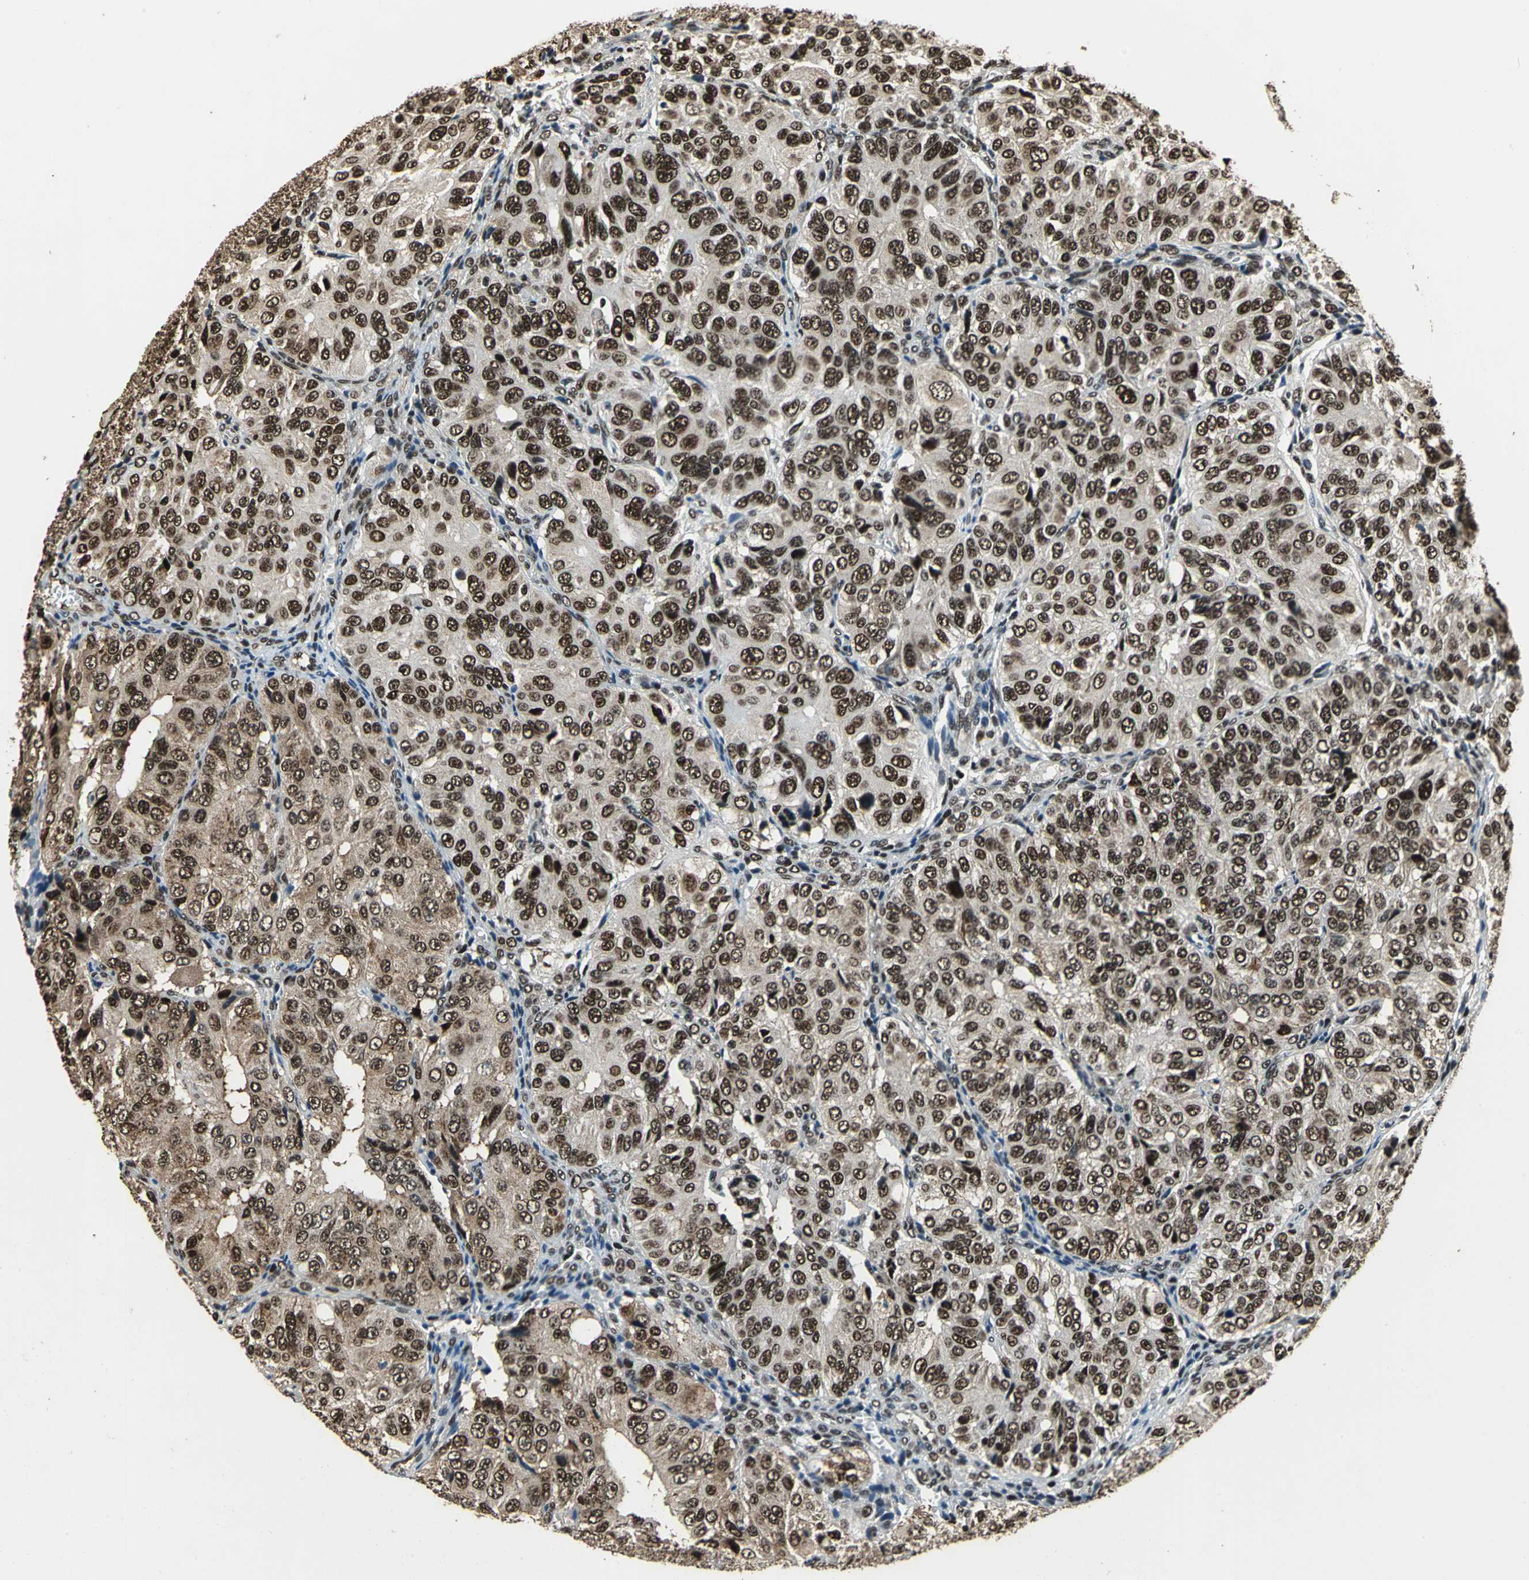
{"staining": {"intensity": "moderate", "quantity": ">75%", "location": "nuclear"}, "tissue": "ovarian cancer", "cell_type": "Tumor cells", "image_type": "cancer", "snomed": [{"axis": "morphology", "description": "Carcinoma, endometroid"}, {"axis": "topography", "description": "Ovary"}], "caption": "About >75% of tumor cells in human ovarian endometroid carcinoma demonstrate moderate nuclear protein expression as visualized by brown immunohistochemical staining.", "gene": "MIS18BP1", "patient": {"sex": "female", "age": 51}}